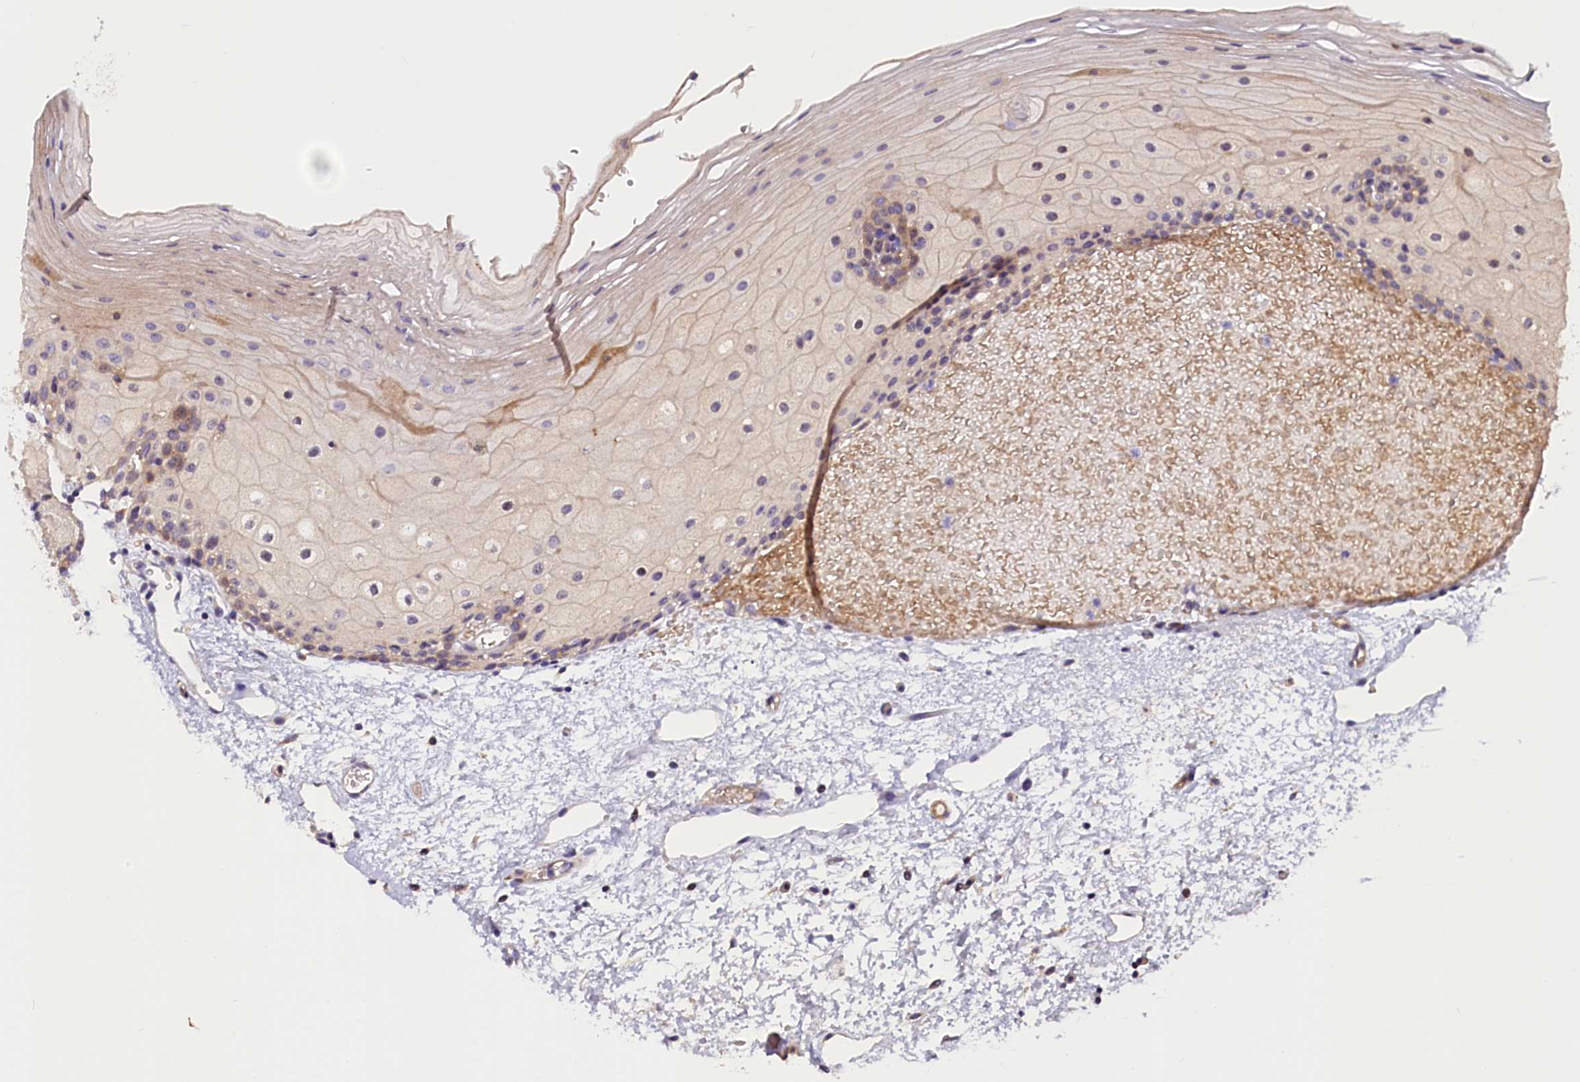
{"staining": {"intensity": "negative", "quantity": "none", "location": "none"}, "tissue": "oral mucosa", "cell_type": "Squamous epithelial cells", "image_type": "normal", "snomed": [{"axis": "morphology", "description": "Normal tissue, NOS"}, {"axis": "topography", "description": "Oral tissue"}], "caption": "Immunohistochemical staining of normal oral mucosa reveals no significant expression in squamous epithelial cells.", "gene": "FRY", "patient": {"sex": "female", "age": 70}}